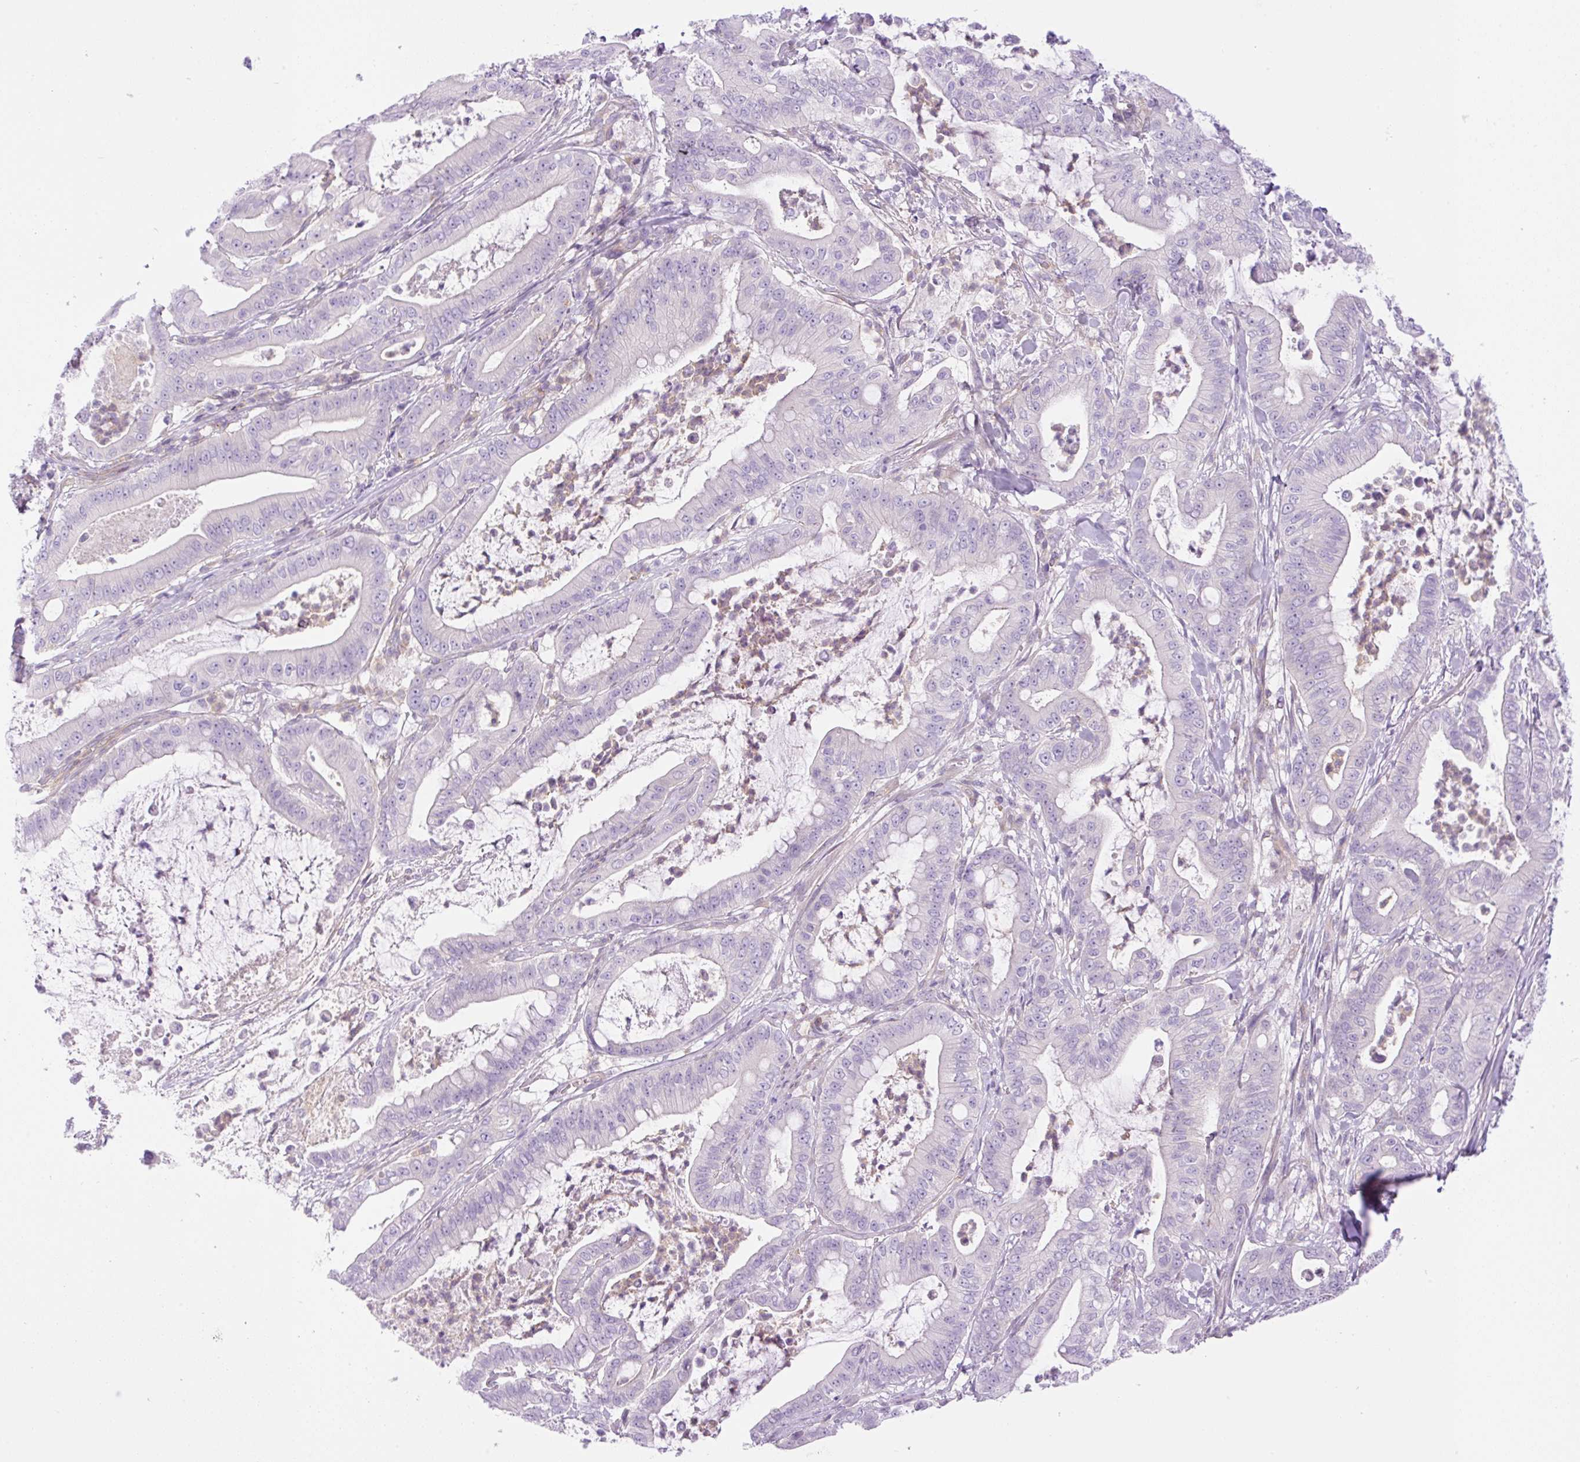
{"staining": {"intensity": "negative", "quantity": "none", "location": "none"}, "tissue": "pancreatic cancer", "cell_type": "Tumor cells", "image_type": "cancer", "snomed": [{"axis": "morphology", "description": "Adenocarcinoma, NOS"}, {"axis": "topography", "description": "Pancreas"}], "caption": "Immunohistochemistry (IHC) of human pancreatic cancer (adenocarcinoma) reveals no positivity in tumor cells.", "gene": "EHD3", "patient": {"sex": "male", "age": 71}}